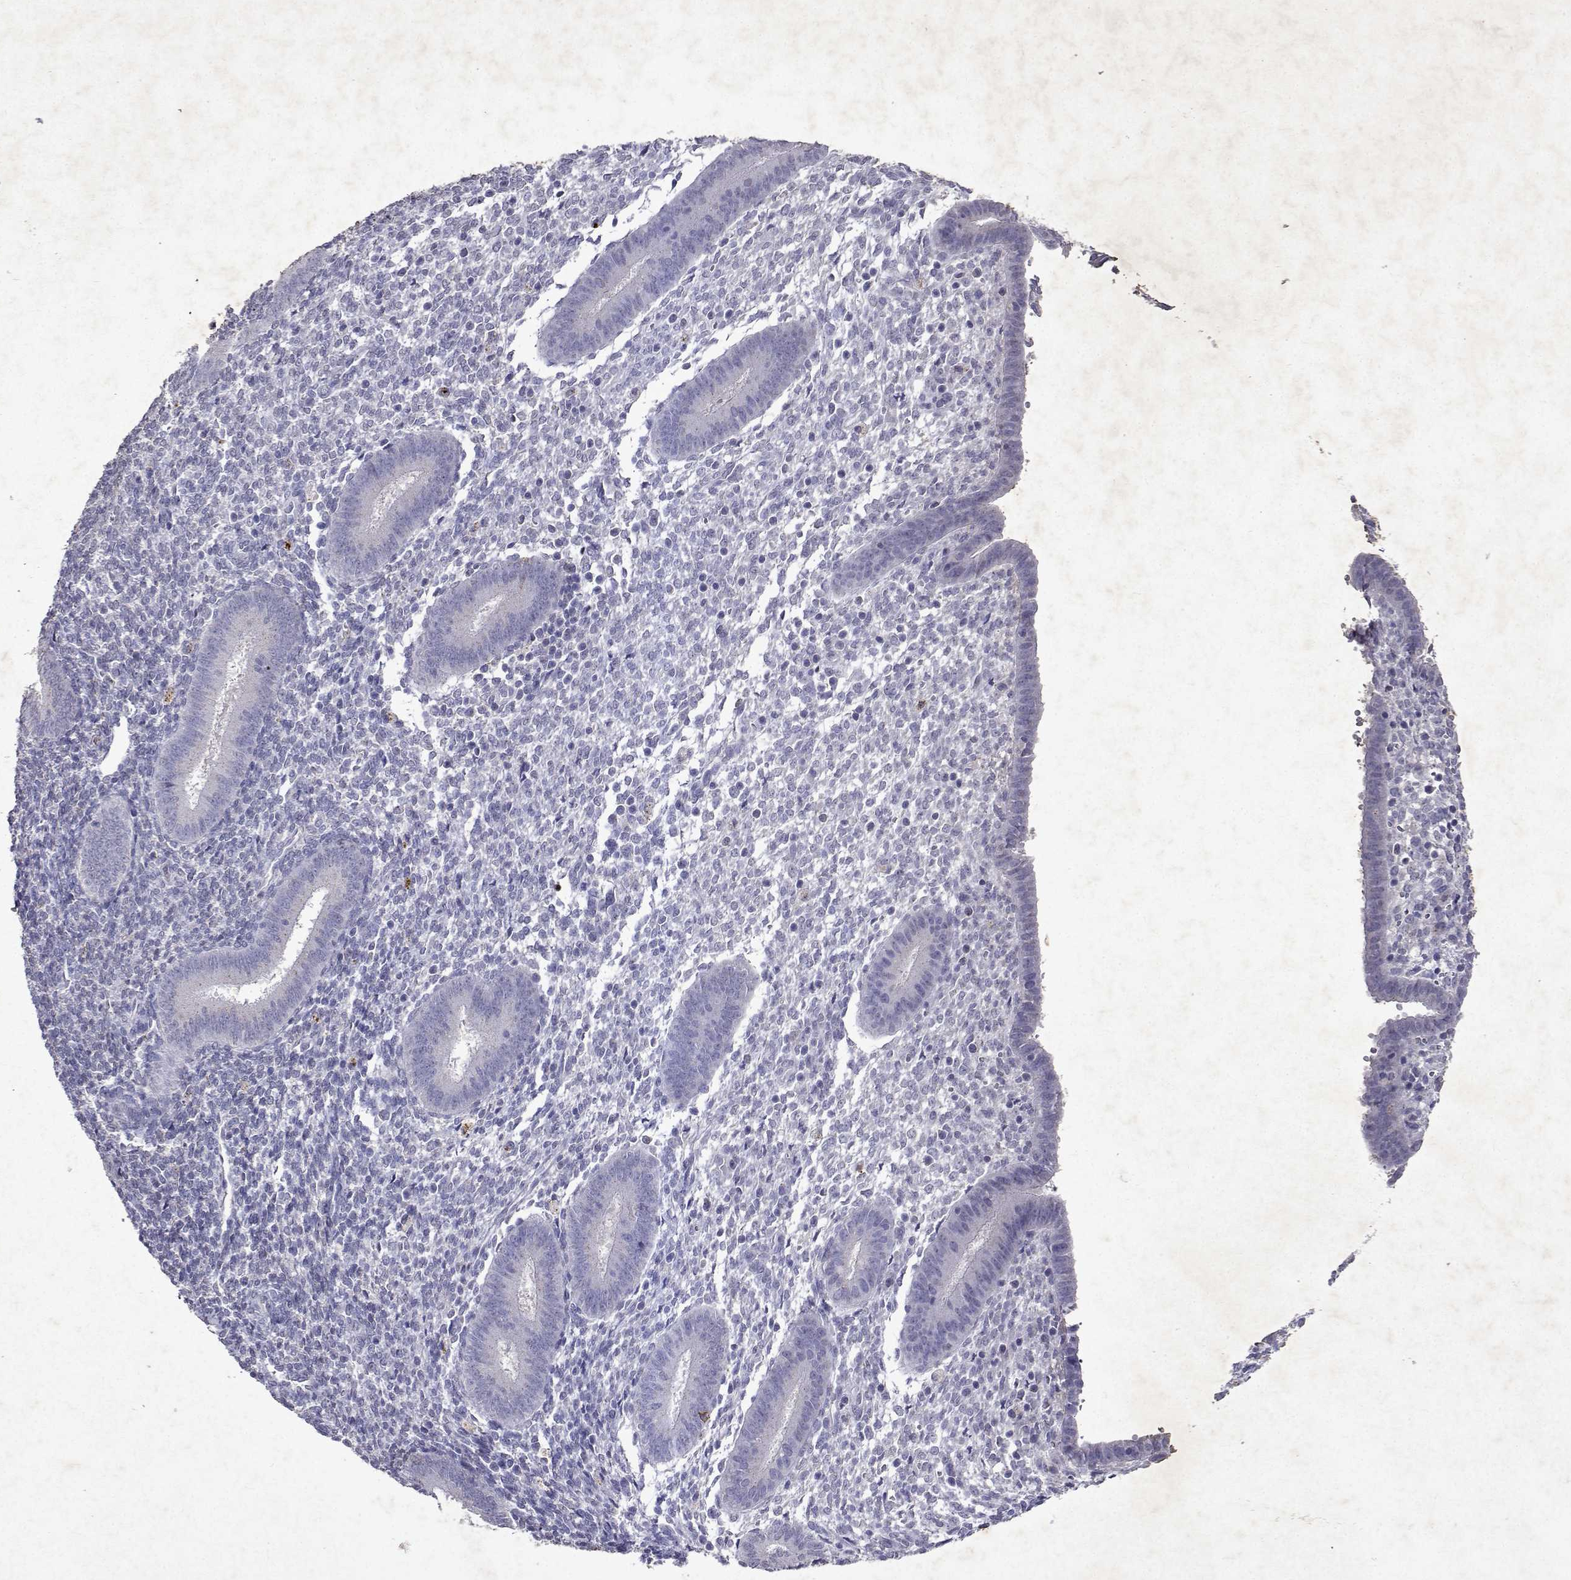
{"staining": {"intensity": "negative", "quantity": "none", "location": "none"}, "tissue": "endometrium", "cell_type": "Cells in endometrial stroma", "image_type": "normal", "snomed": [{"axis": "morphology", "description": "Normal tissue, NOS"}, {"axis": "topography", "description": "Endometrium"}], "caption": "Histopathology image shows no significant protein expression in cells in endometrial stroma of unremarkable endometrium. (Stains: DAB immunohistochemistry (IHC) with hematoxylin counter stain, Microscopy: brightfield microscopy at high magnification).", "gene": "DUSP28", "patient": {"sex": "female", "age": 25}}